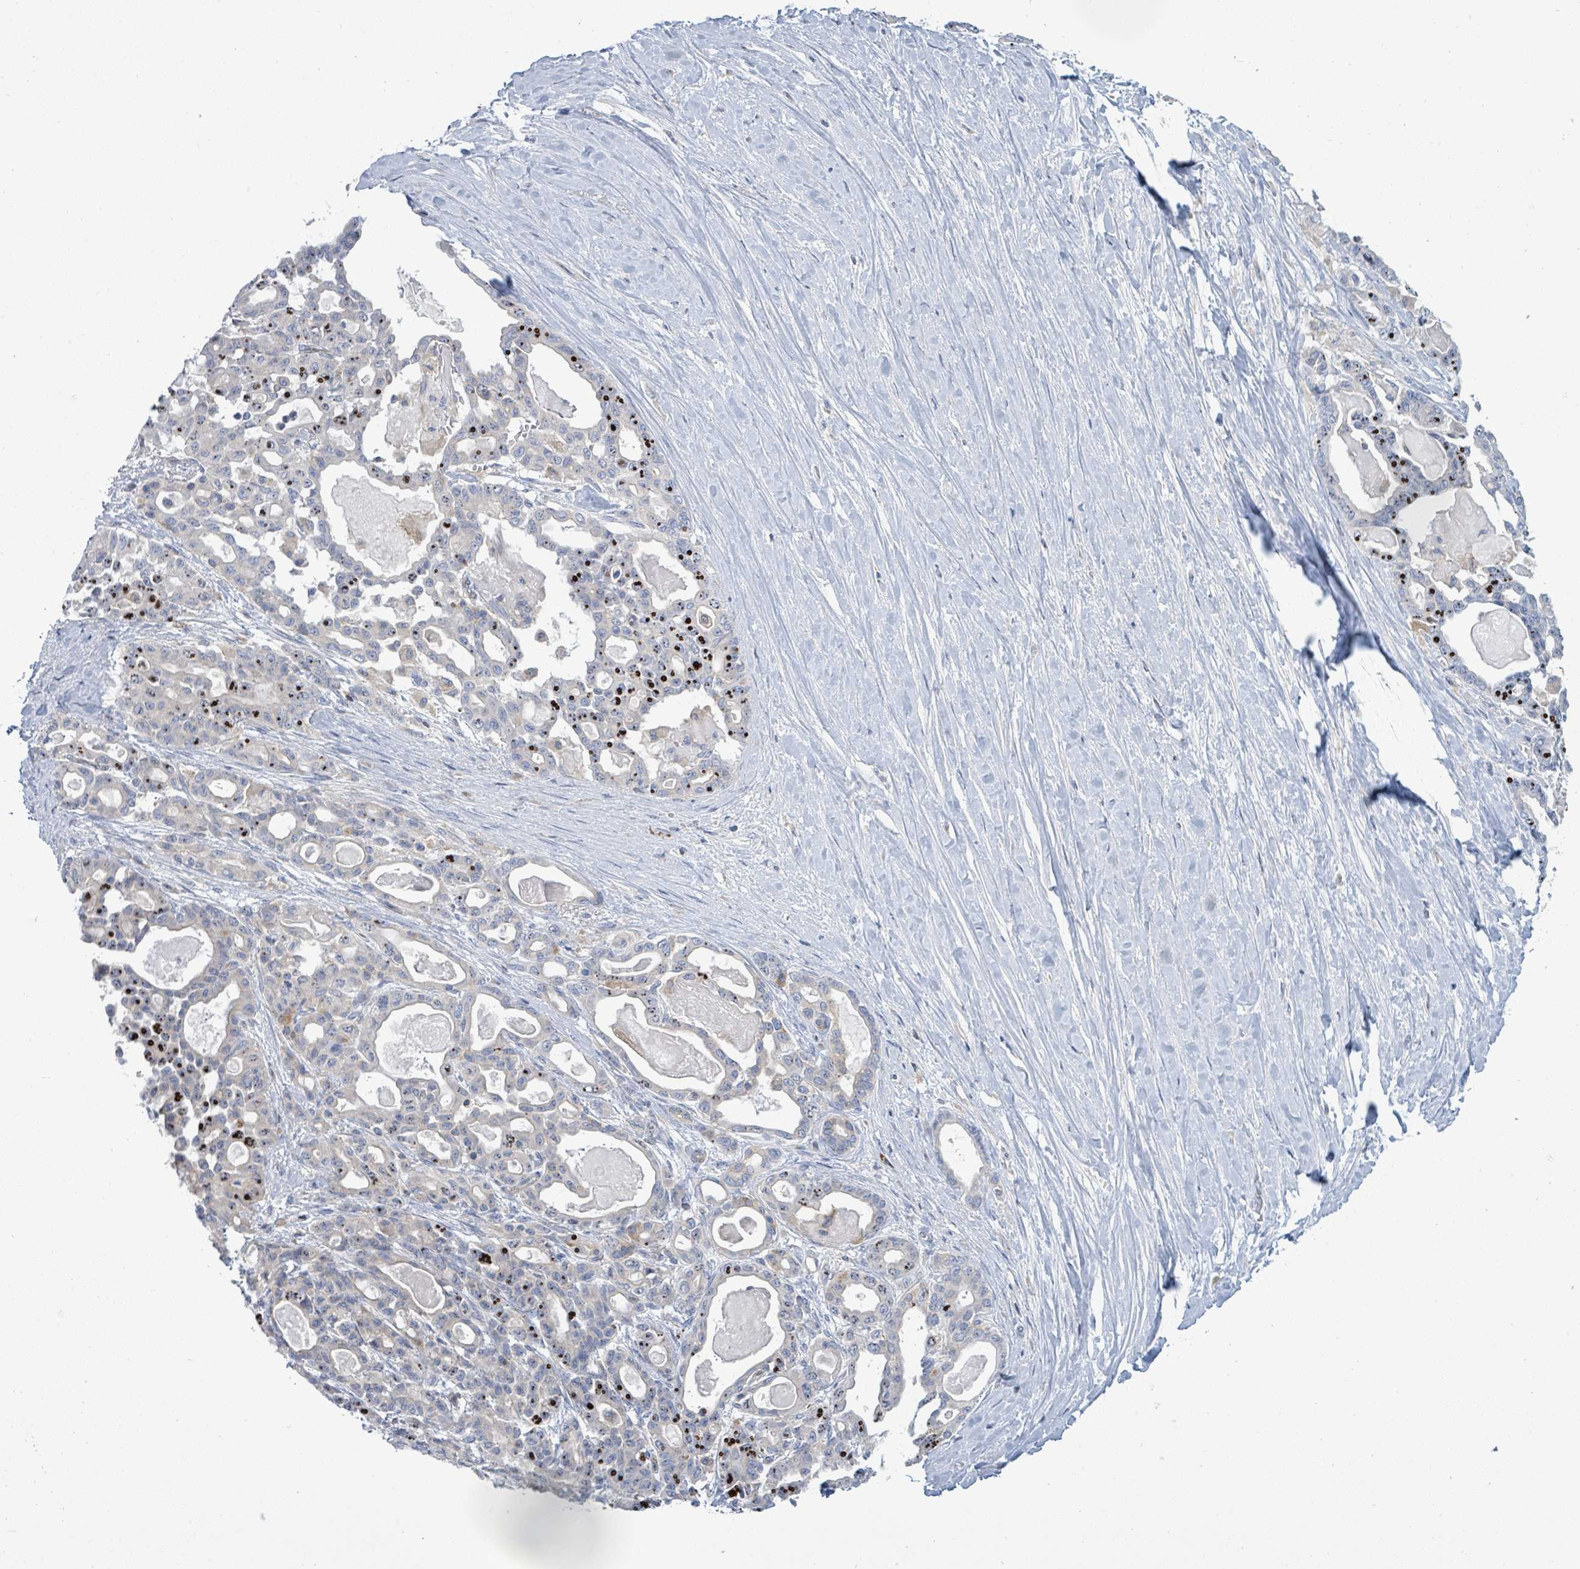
{"staining": {"intensity": "negative", "quantity": "none", "location": "none"}, "tissue": "pancreatic cancer", "cell_type": "Tumor cells", "image_type": "cancer", "snomed": [{"axis": "morphology", "description": "Adenocarcinoma, NOS"}, {"axis": "topography", "description": "Pancreas"}], "caption": "IHC of human pancreatic adenocarcinoma reveals no staining in tumor cells.", "gene": "SIRPB1", "patient": {"sex": "male", "age": 63}}